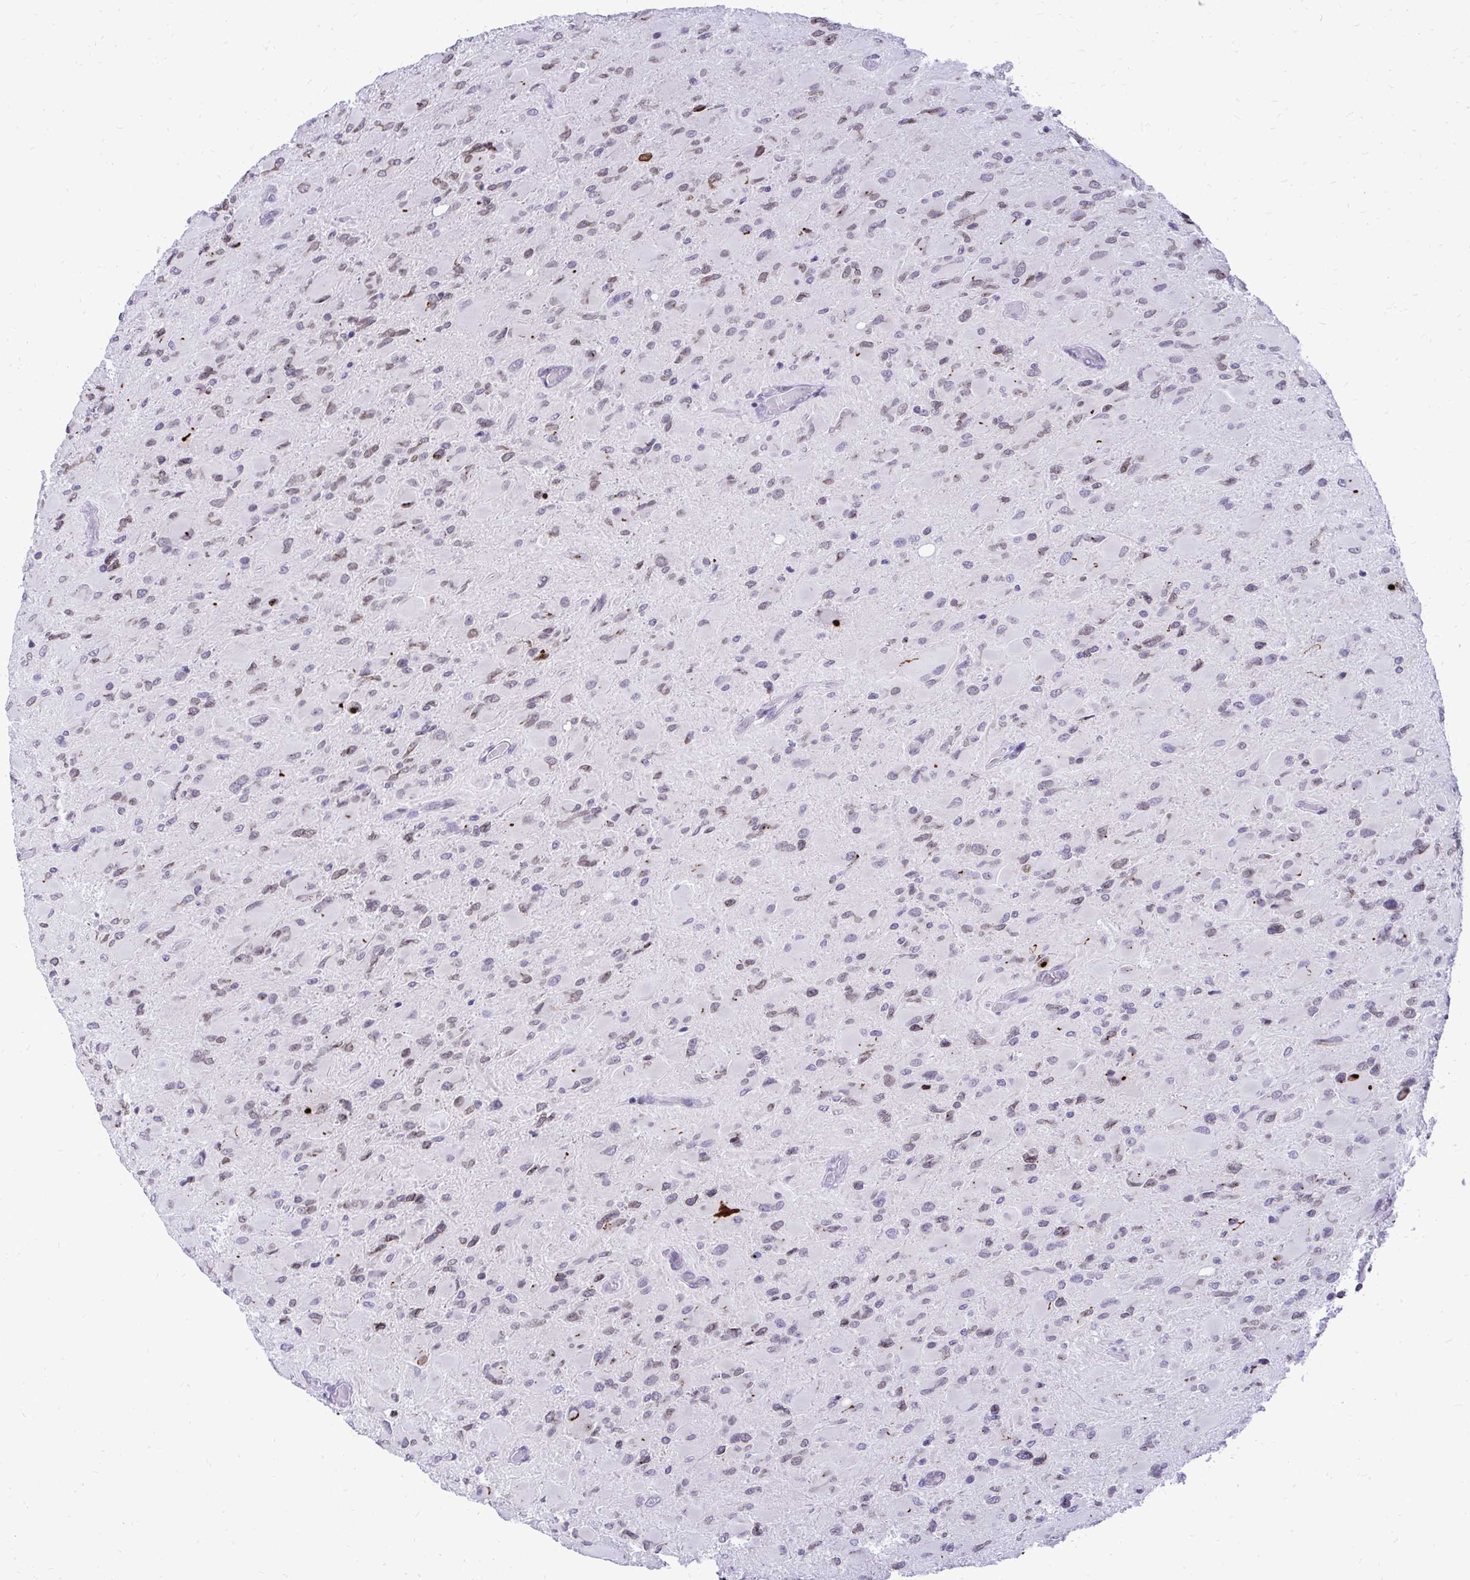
{"staining": {"intensity": "weak", "quantity": "25%-75%", "location": "cytoplasmic/membranous,nuclear"}, "tissue": "glioma", "cell_type": "Tumor cells", "image_type": "cancer", "snomed": [{"axis": "morphology", "description": "Glioma, malignant, High grade"}, {"axis": "topography", "description": "Cerebral cortex"}], "caption": "Immunohistochemical staining of glioma shows weak cytoplasmic/membranous and nuclear protein staining in approximately 25%-75% of tumor cells. (DAB IHC, brown staining for protein, blue staining for nuclei).", "gene": "BANF1", "patient": {"sex": "female", "age": 36}}